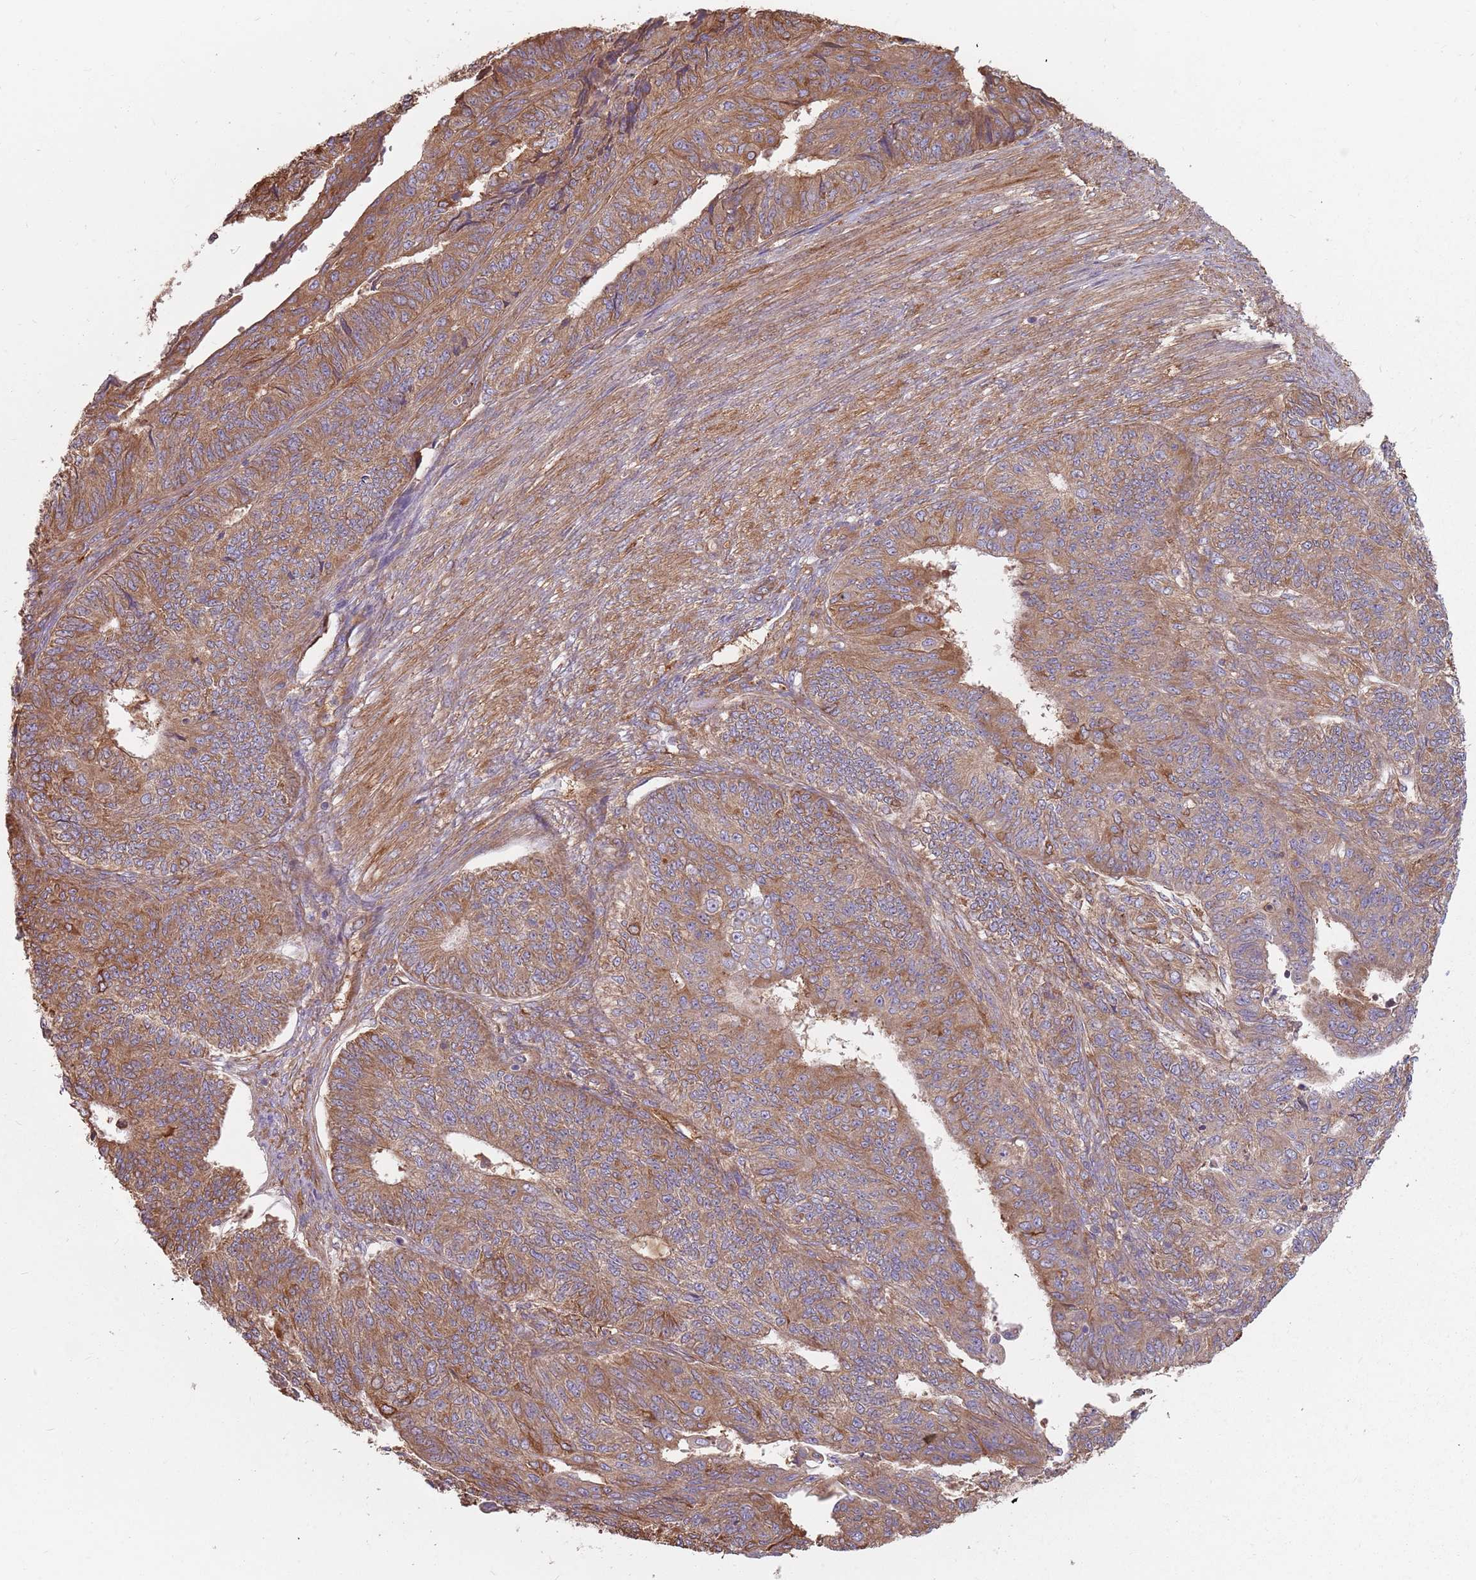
{"staining": {"intensity": "moderate", "quantity": ">75%", "location": "cytoplasmic/membranous"}, "tissue": "endometrial cancer", "cell_type": "Tumor cells", "image_type": "cancer", "snomed": [{"axis": "morphology", "description": "Adenocarcinoma, NOS"}, {"axis": "topography", "description": "Endometrium"}], "caption": "Brown immunohistochemical staining in human endometrial adenocarcinoma displays moderate cytoplasmic/membranous positivity in approximately >75% of tumor cells.", "gene": "SPDL1", "patient": {"sex": "female", "age": 32}}